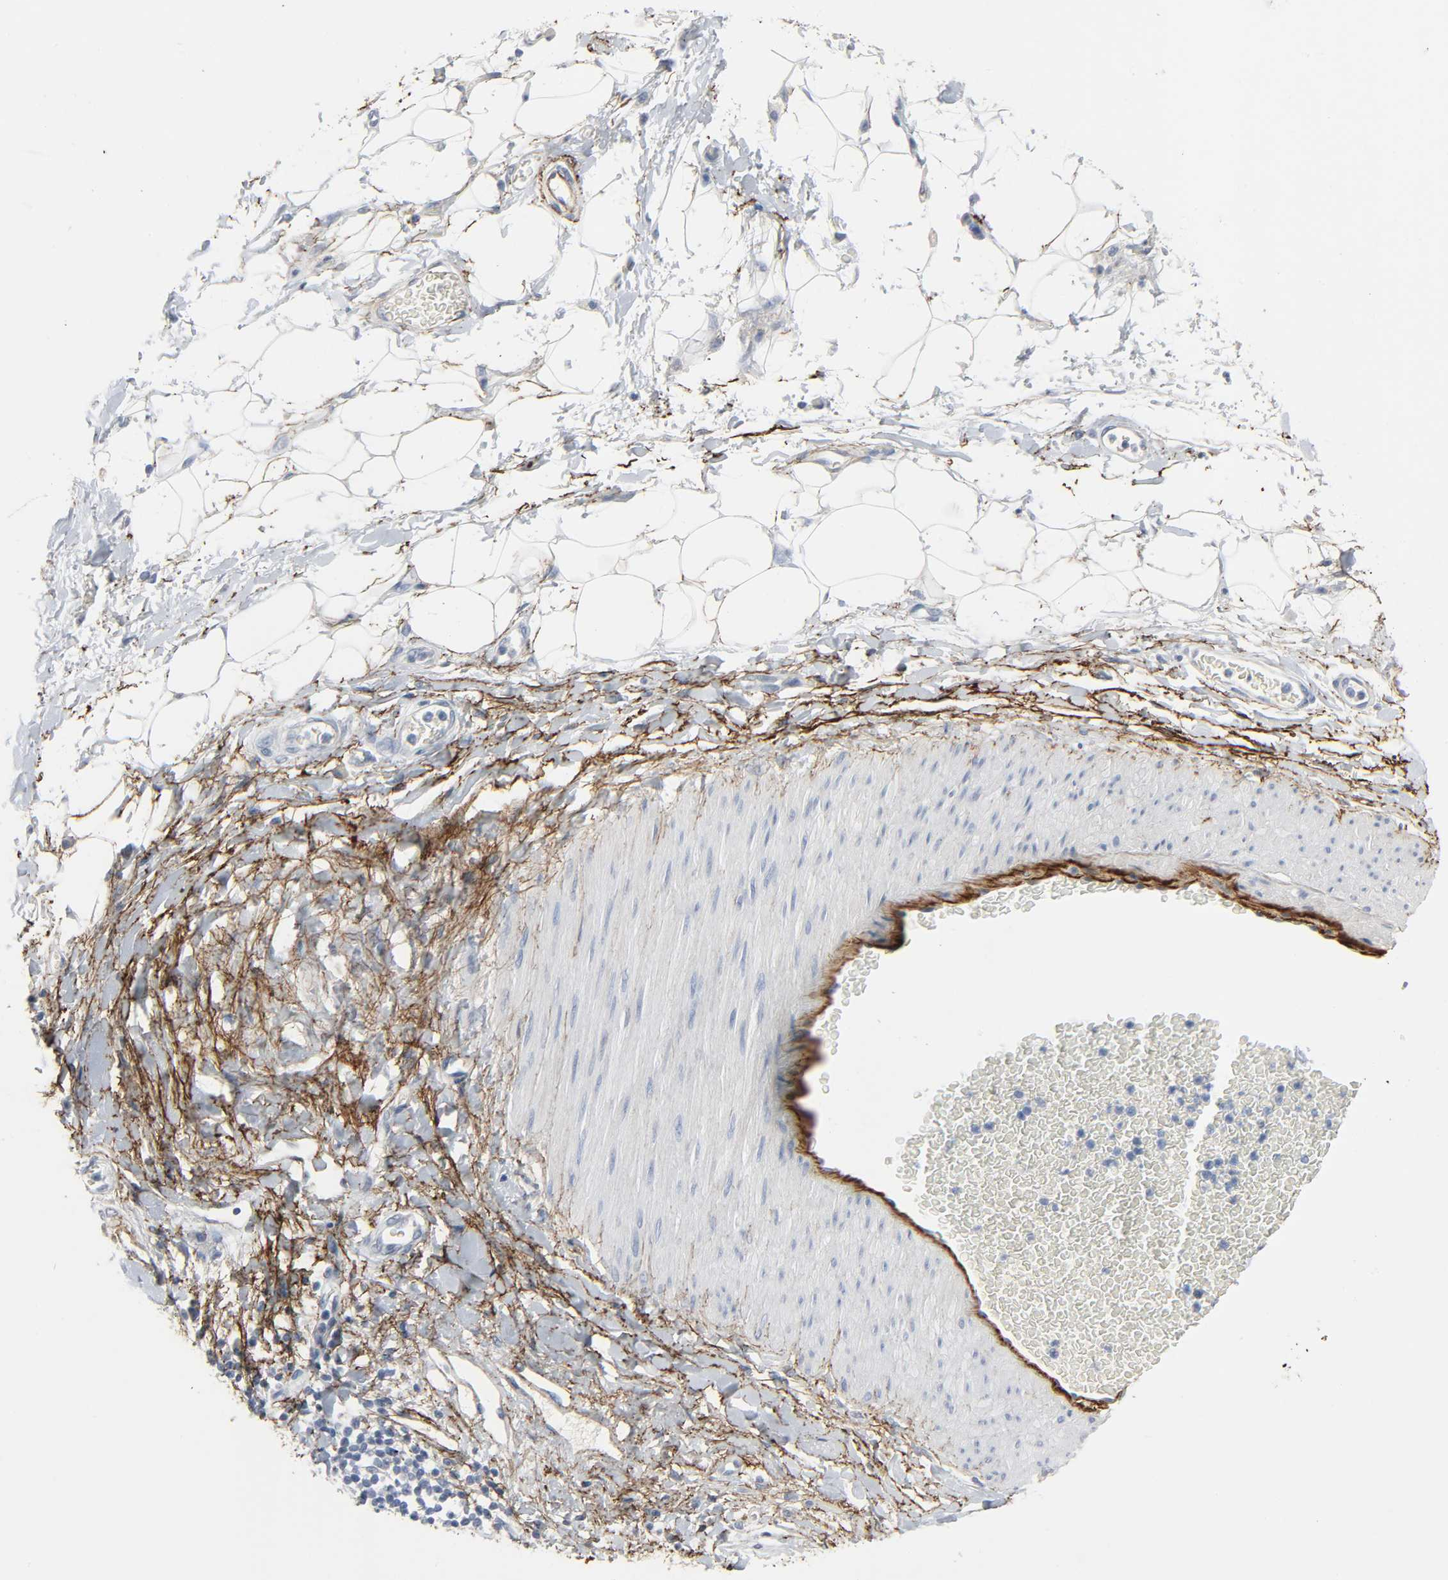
{"staining": {"intensity": "moderate", "quantity": ">75%", "location": "cytoplasmic/membranous"}, "tissue": "adipose tissue", "cell_type": "Adipocytes", "image_type": "normal", "snomed": [{"axis": "morphology", "description": "Normal tissue, NOS"}, {"axis": "morphology", "description": "Urothelial carcinoma, High grade"}, {"axis": "topography", "description": "Vascular tissue"}, {"axis": "topography", "description": "Urinary bladder"}], "caption": "An immunohistochemistry photomicrograph of benign tissue is shown. Protein staining in brown labels moderate cytoplasmic/membranous positivity in adipose tissue within adipocytes.", "gene": "FBLN5", "patient": {"sex": "female", "age": 56}}